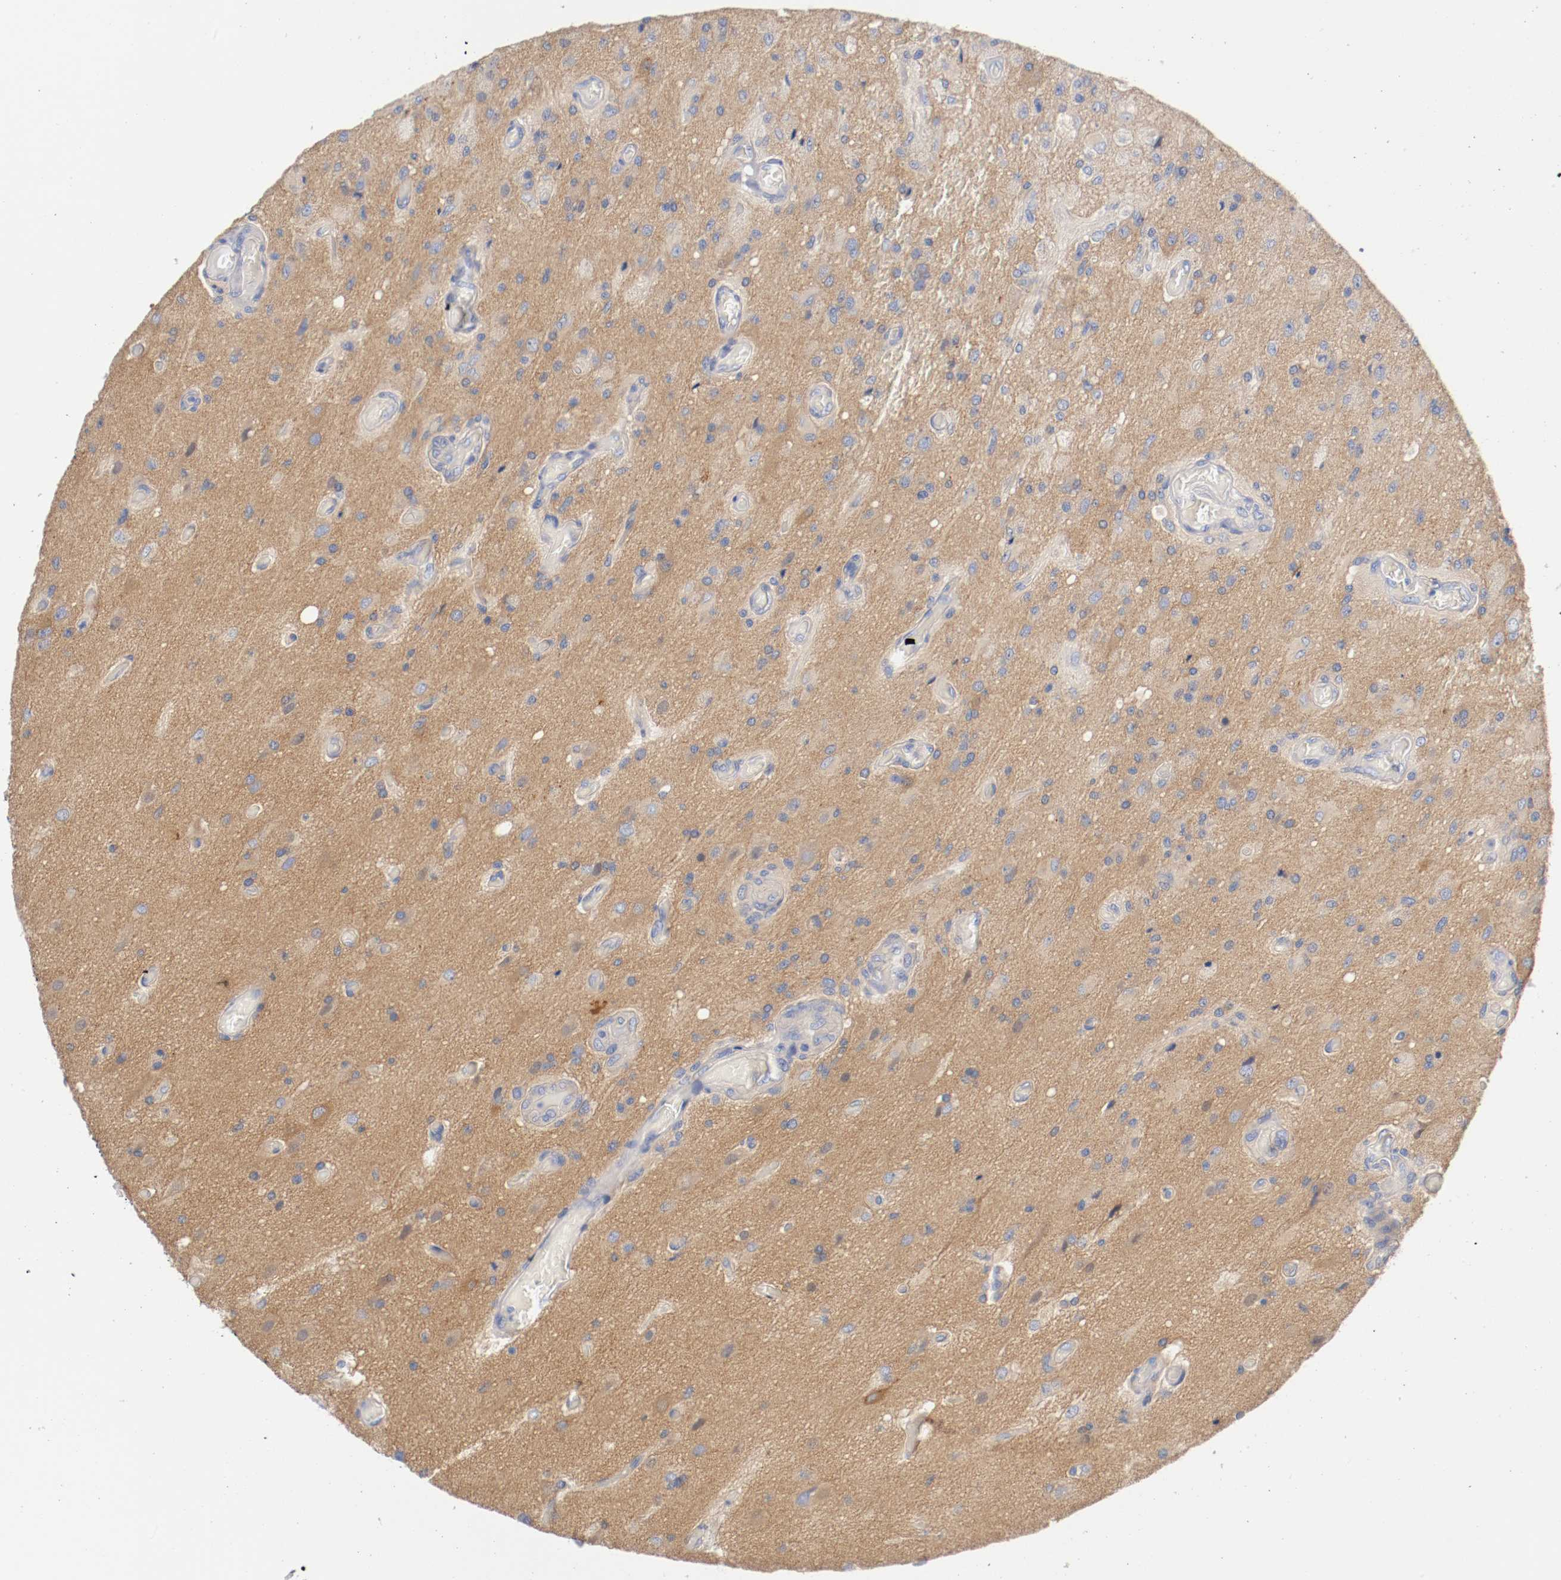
{"staining": {"intensity": "moderate", "quantity": "<25%", "location": "cytoplasmic/membranous"}, "tissue": "glioma", "cell_type": "Tumor cells", "image_type": "cancer", "snomed": [{"axis": "morphology", "description": "Normal tissue, NOS"}, {"axis": "morphology", "description": "Glioma, malignant, High grade"}, {"axis": "topography", "description": "Cerebral cortex"}], "caption": "Protein analysis of glioma tissue shows moderate cytoplasmic/membranous staining in about <25% of tumor cells.", "gene": "HGS", "patient": {"sex": "male", "age": 77}}